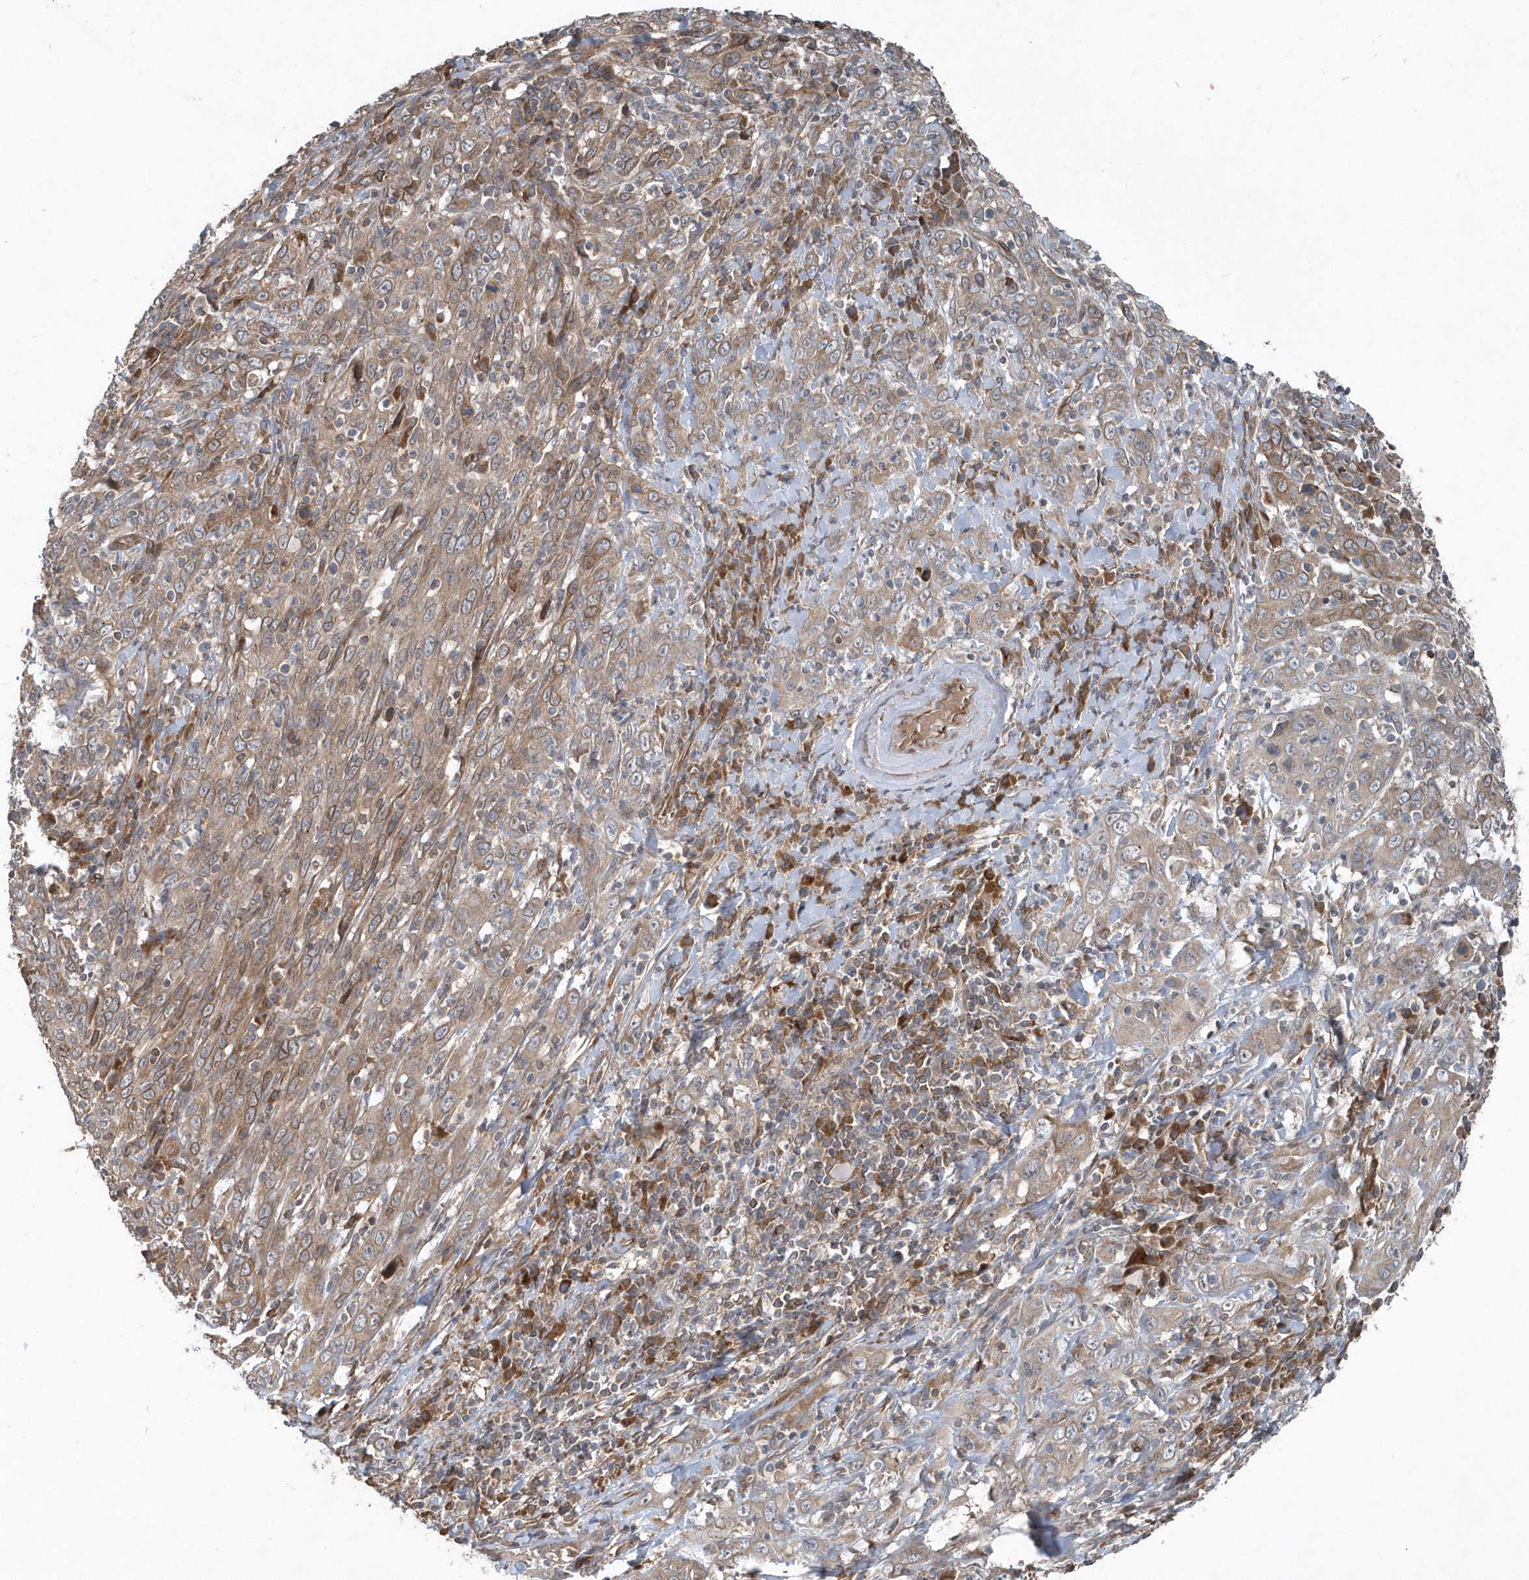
{"staining": {"intensity": "moderate", "quantity": "25%-75%", "location": "cytoplasmic/membranous"}, "tissue": "cervical cancer", "cell_type": "Tumor cells", "image_type": "cancer", "snomed": [{"axis": "morphology", "description": "Squamous cell carcinoma, NOS"}, {"axis": "topography", "description": "Cervix"}], "caption": "The image exhibits staining of cervical cancer (squamous cell carcinoma), revealing moderate cytoplasmic/membranous protein positivity (brown color) within tumor cells.", "gene": "MCC", "patient": {"sex": "female", "age": 46}}